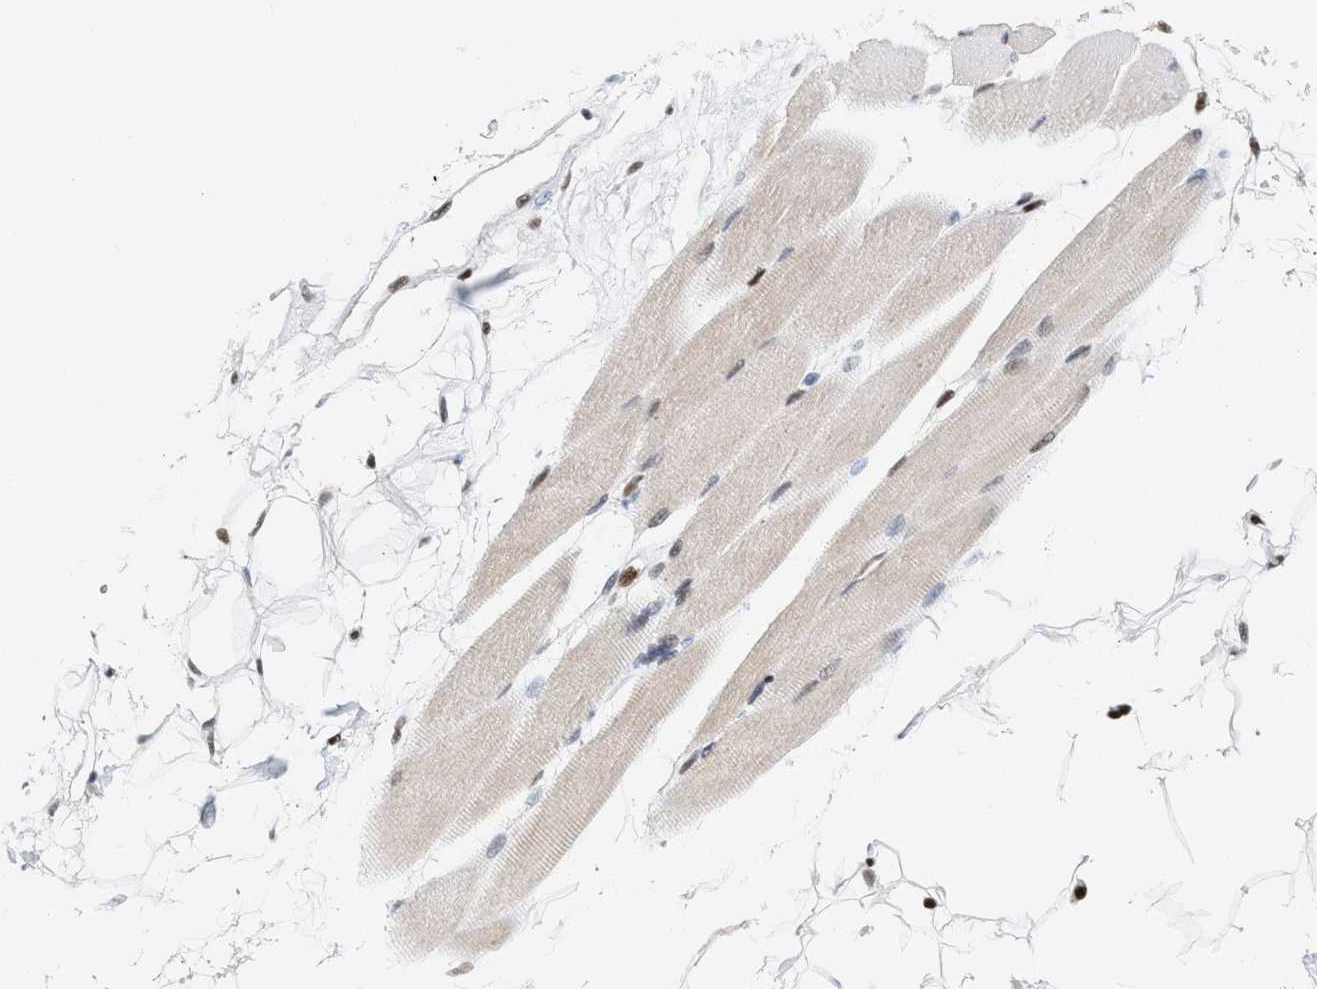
{"staining": {"intensity": "moderate", "quantity": "25%-75%", "location": "cytoplasmic/membranous,nuclear"}, "tissue": "skeletal muscle", "cell_type": "Myocytes", "image_type": "normal", "snomed": [{"axis": "morphology", "description": "Normal tissue, NOS"}, {"axis": "topography", "description": "Skeletal muscle"}, {"axis": "topography", "description": "Peripheral nerve tissue"}], "caption": "Immunohistochemistry image of unremarkable skeletal muscle: human skeletal muscle stained using immunohistochemistry shows medium levels of moderate protein expression localized specifically in the cytoplasmic/membranous,nuclear of myocytes, appearing as a cytoplasmic/membranous,nuclear brown color.", "gene": "C17orf49", "patient": {"sex": "female", "age": 84}}